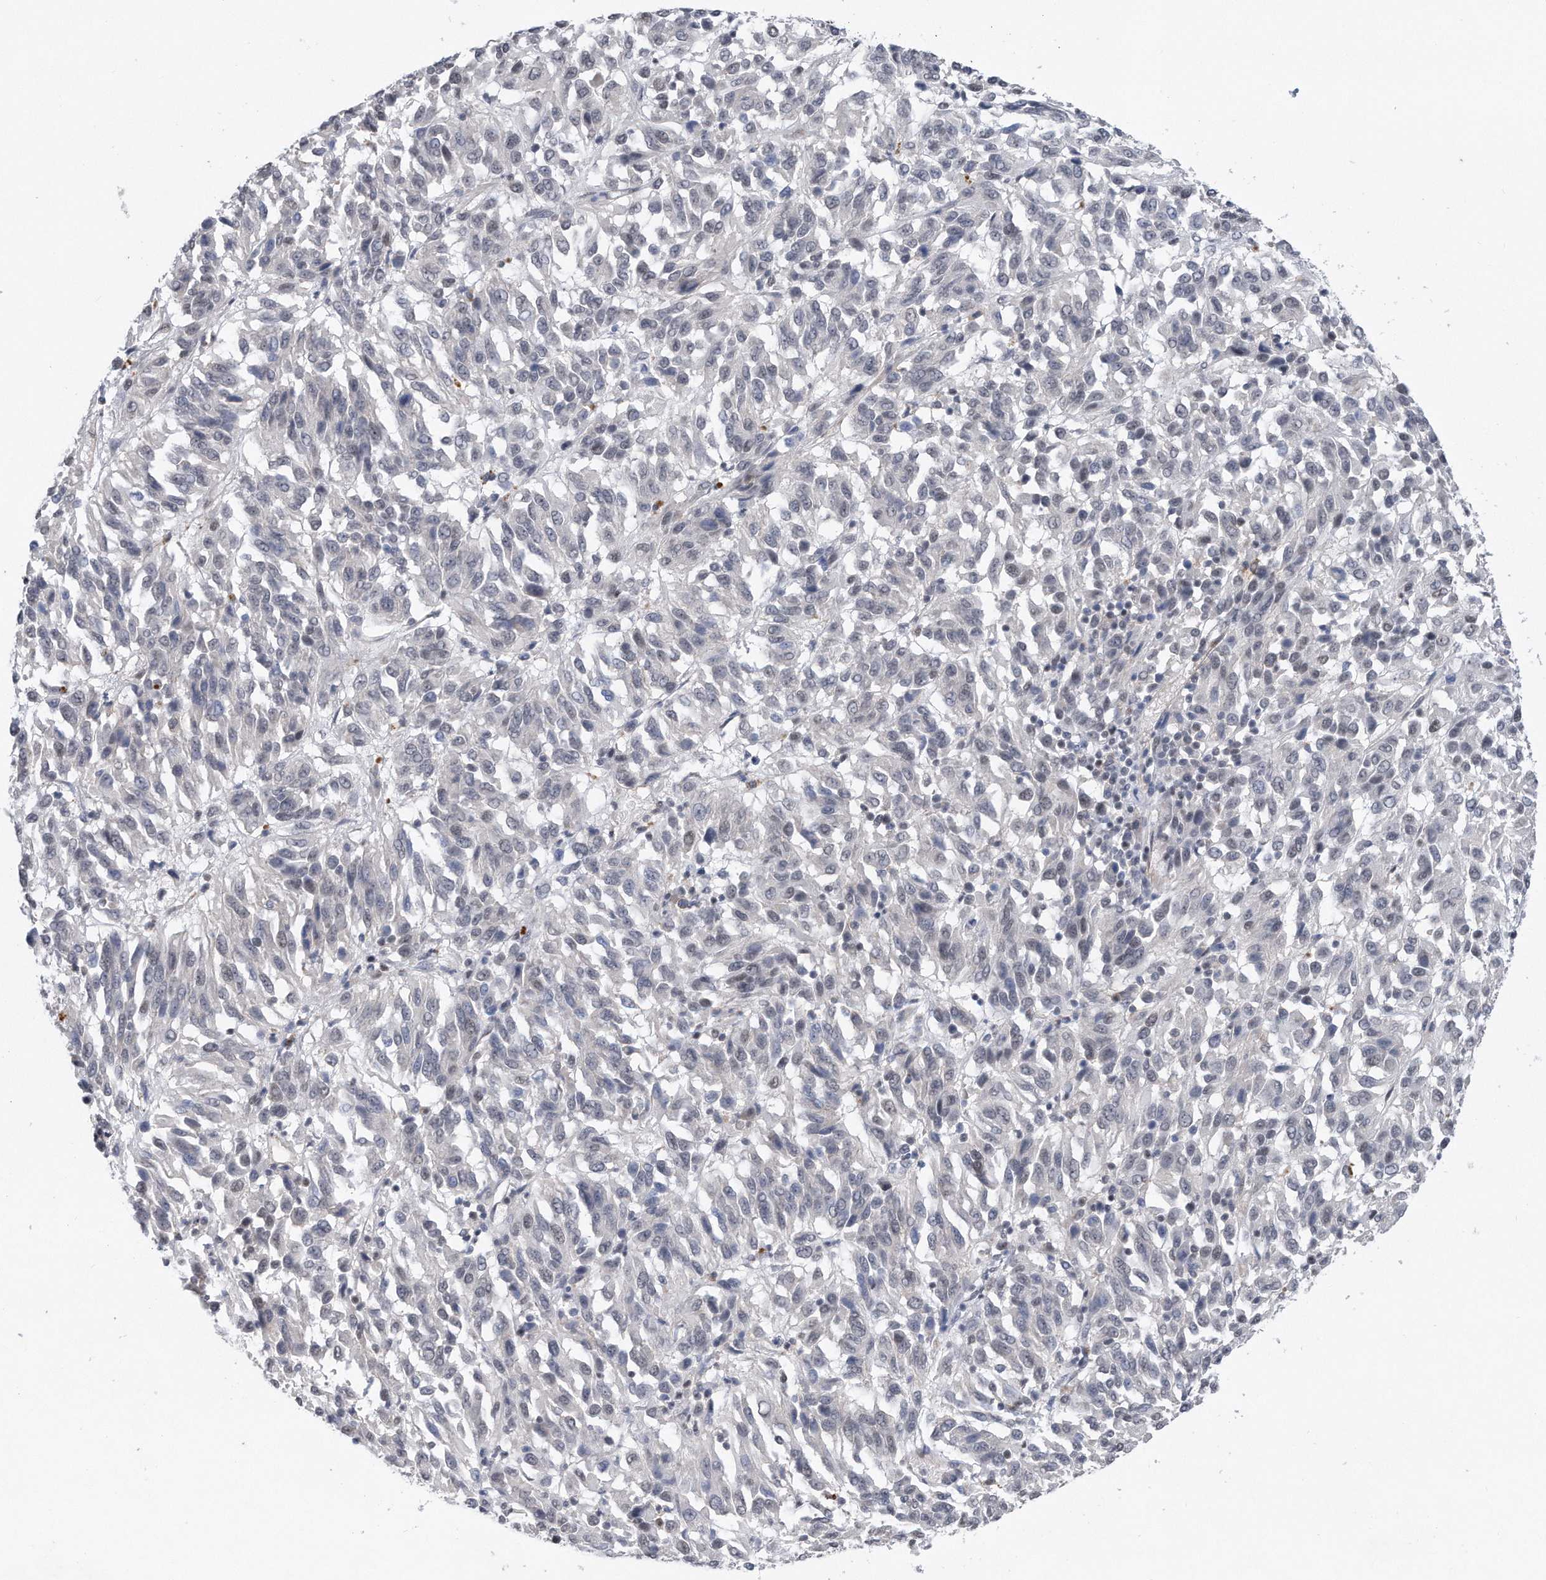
{"staining": {"intensity": "negative", "quantity": "none", "location": "none"}, "tissue": "melanoma", "cell_type": "Tumor cells", "image_type": "cancer", "snomed": [{"axis": "morphology", "description": "Malignant melanoma, Metastatic site"}, {"axis": "topography", "description": "Lung"}], "caption": "The histopathology image shows no staining of tumor cells in malignant melanoma (metastatic site).", "gene": "TP53INP1", "patient": {"sex": "male", "age": 64}}